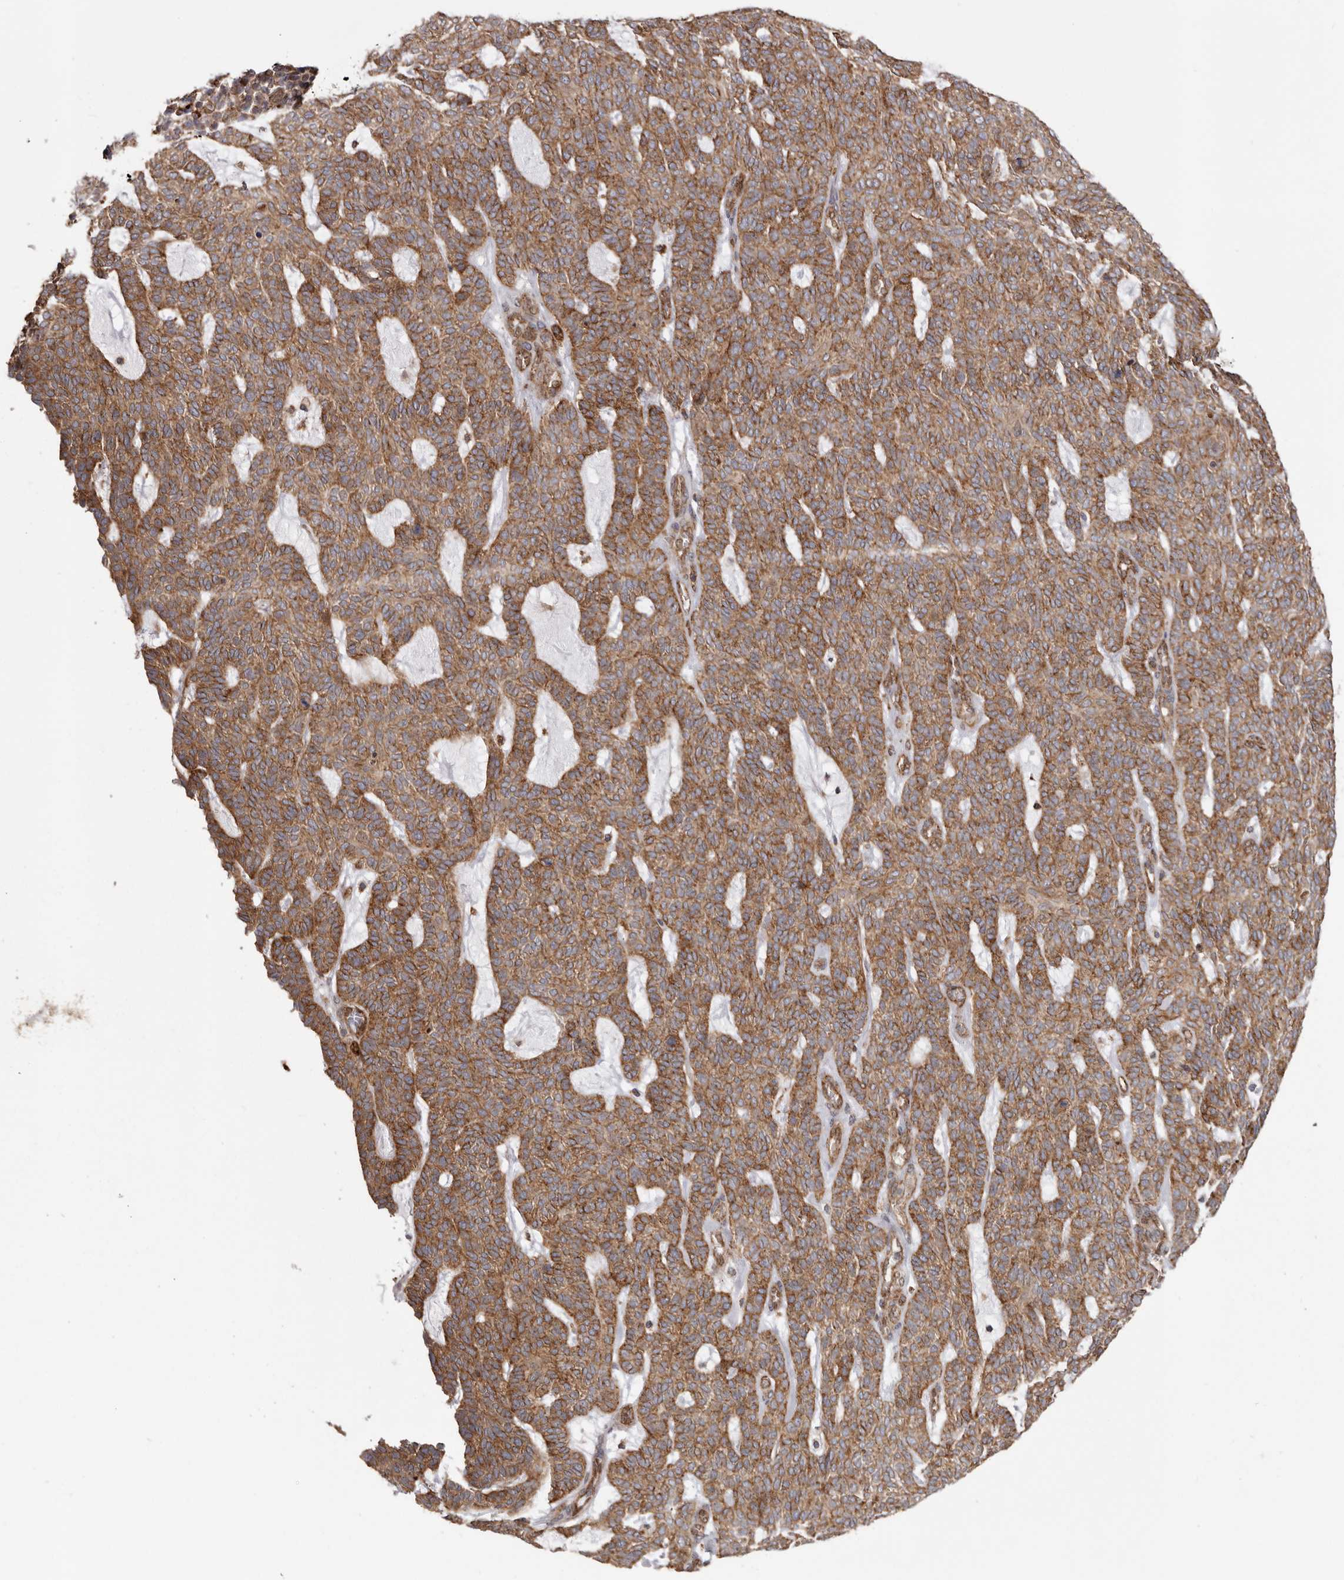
{"staining": {"intensity": "moderate", "quantity": ">75%", "location": "cytoplasmic/membranous"}, "tissue": "skin cancer", "cell_type": "Tumor cells", "image_type": "cancer", "snomed": [{"axis": "morphology", "description": "Squamous cell carcinoma, NOS"}, {"axis": "topography", "description": "Skin"}], "caption": "Approximately >75% of tumor cells in skin squamous cell carcinoma show moderate cytoplasmic/membranous protein expression as visualized by brown immunohistochemical staining.", "gene": "NUP43", "patient": {"sex": "female", "age": 90}}